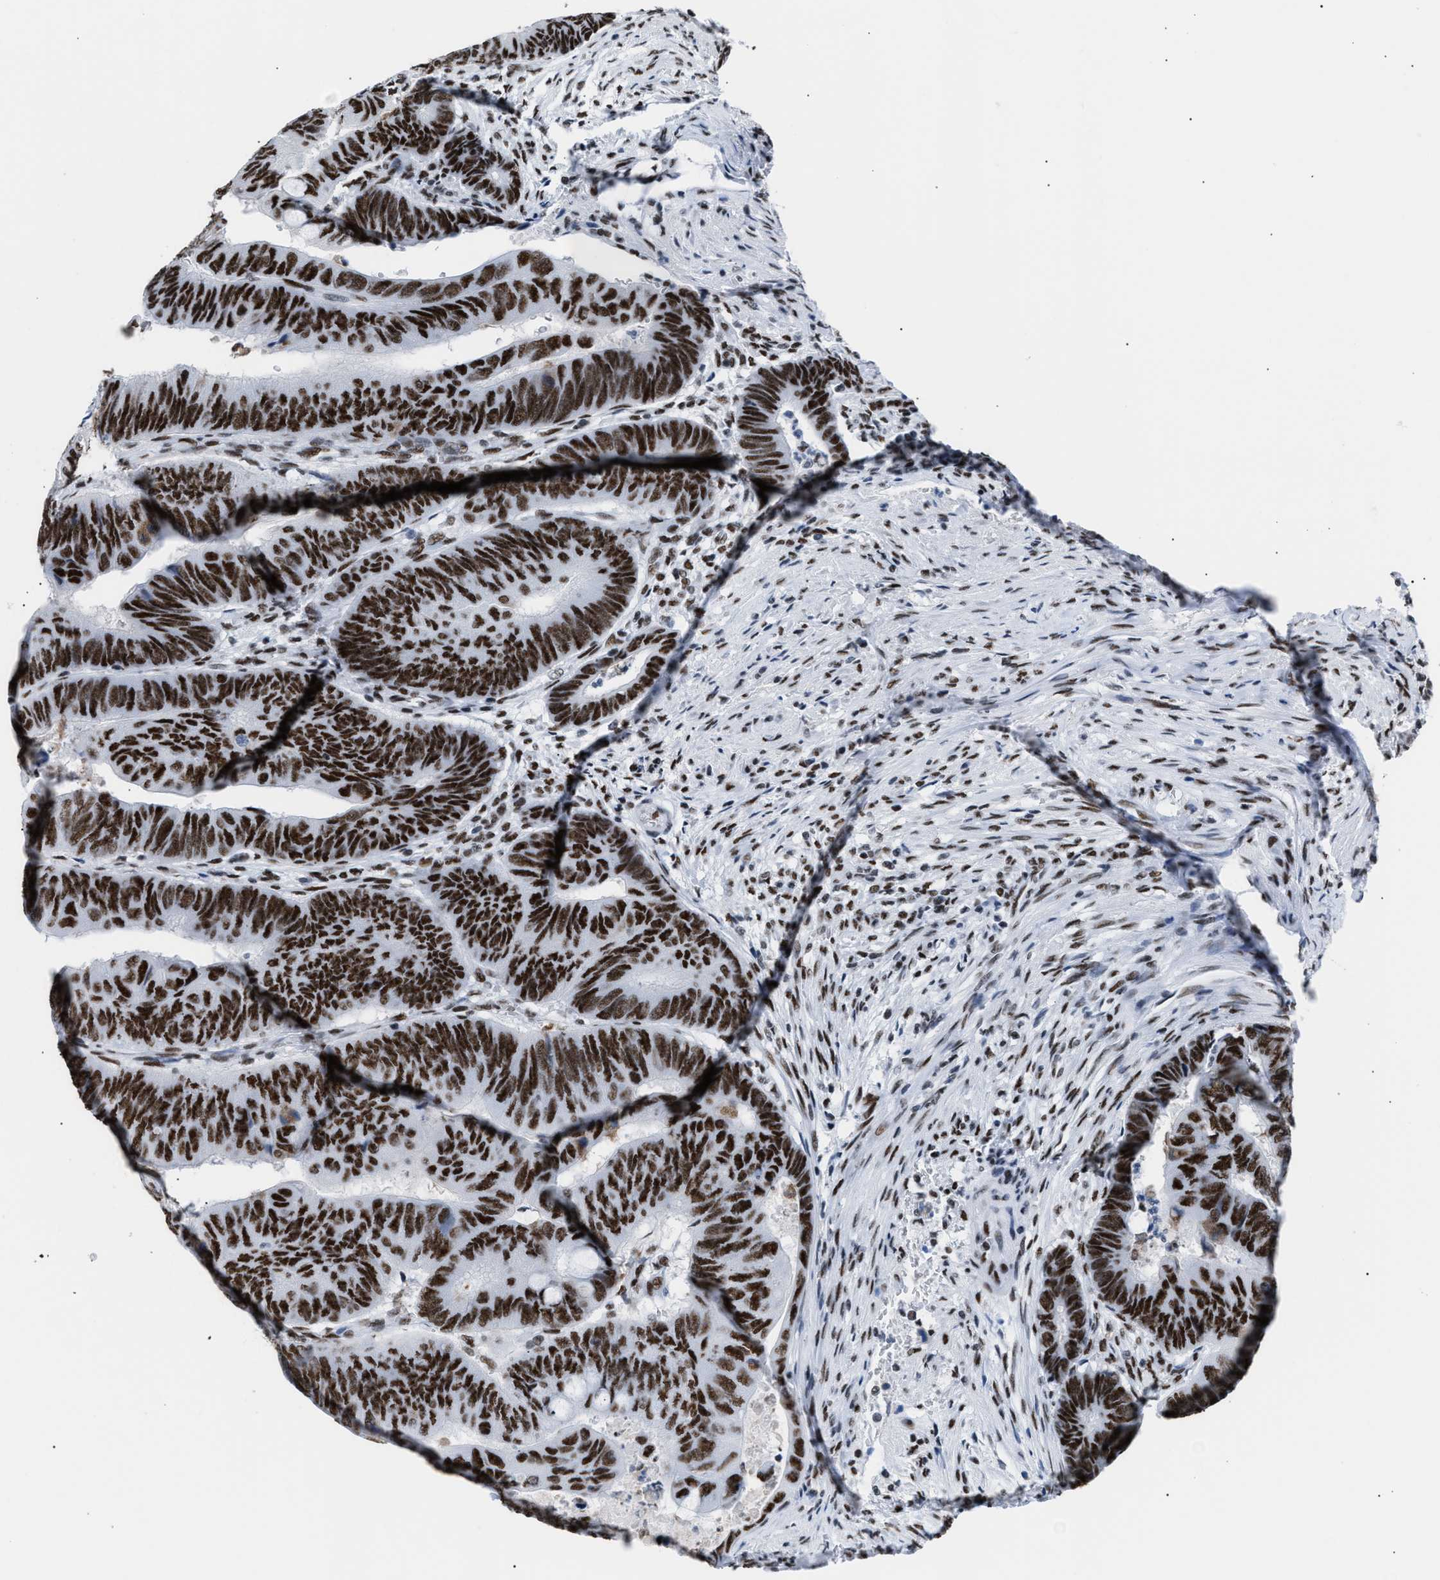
{"staining": {"intensity": "strong", "quantity": ">75%", "location": "nuclear"}, "tissue": "colorectal cancer", "cell_type": "Tumor cells", "image_type": "cancer", "snomed": [{"axis": "morphology", "description": "Normal tissue, NOS"}, {"axis": "morphology", "description": "Adenocarcinoma, NOS"}, {"axis": "topography", "description": "Rectum"}, {"axis": "topography", "description": "Peripheral nerve tissue"}], "caption": "Immunohistochemical staining of colorectal cancer displays strong nuclear protein staining in approximately >75% of tumor cells.", "gene": "CCAR2", "patient": {"sex": "male", "age": 92}}